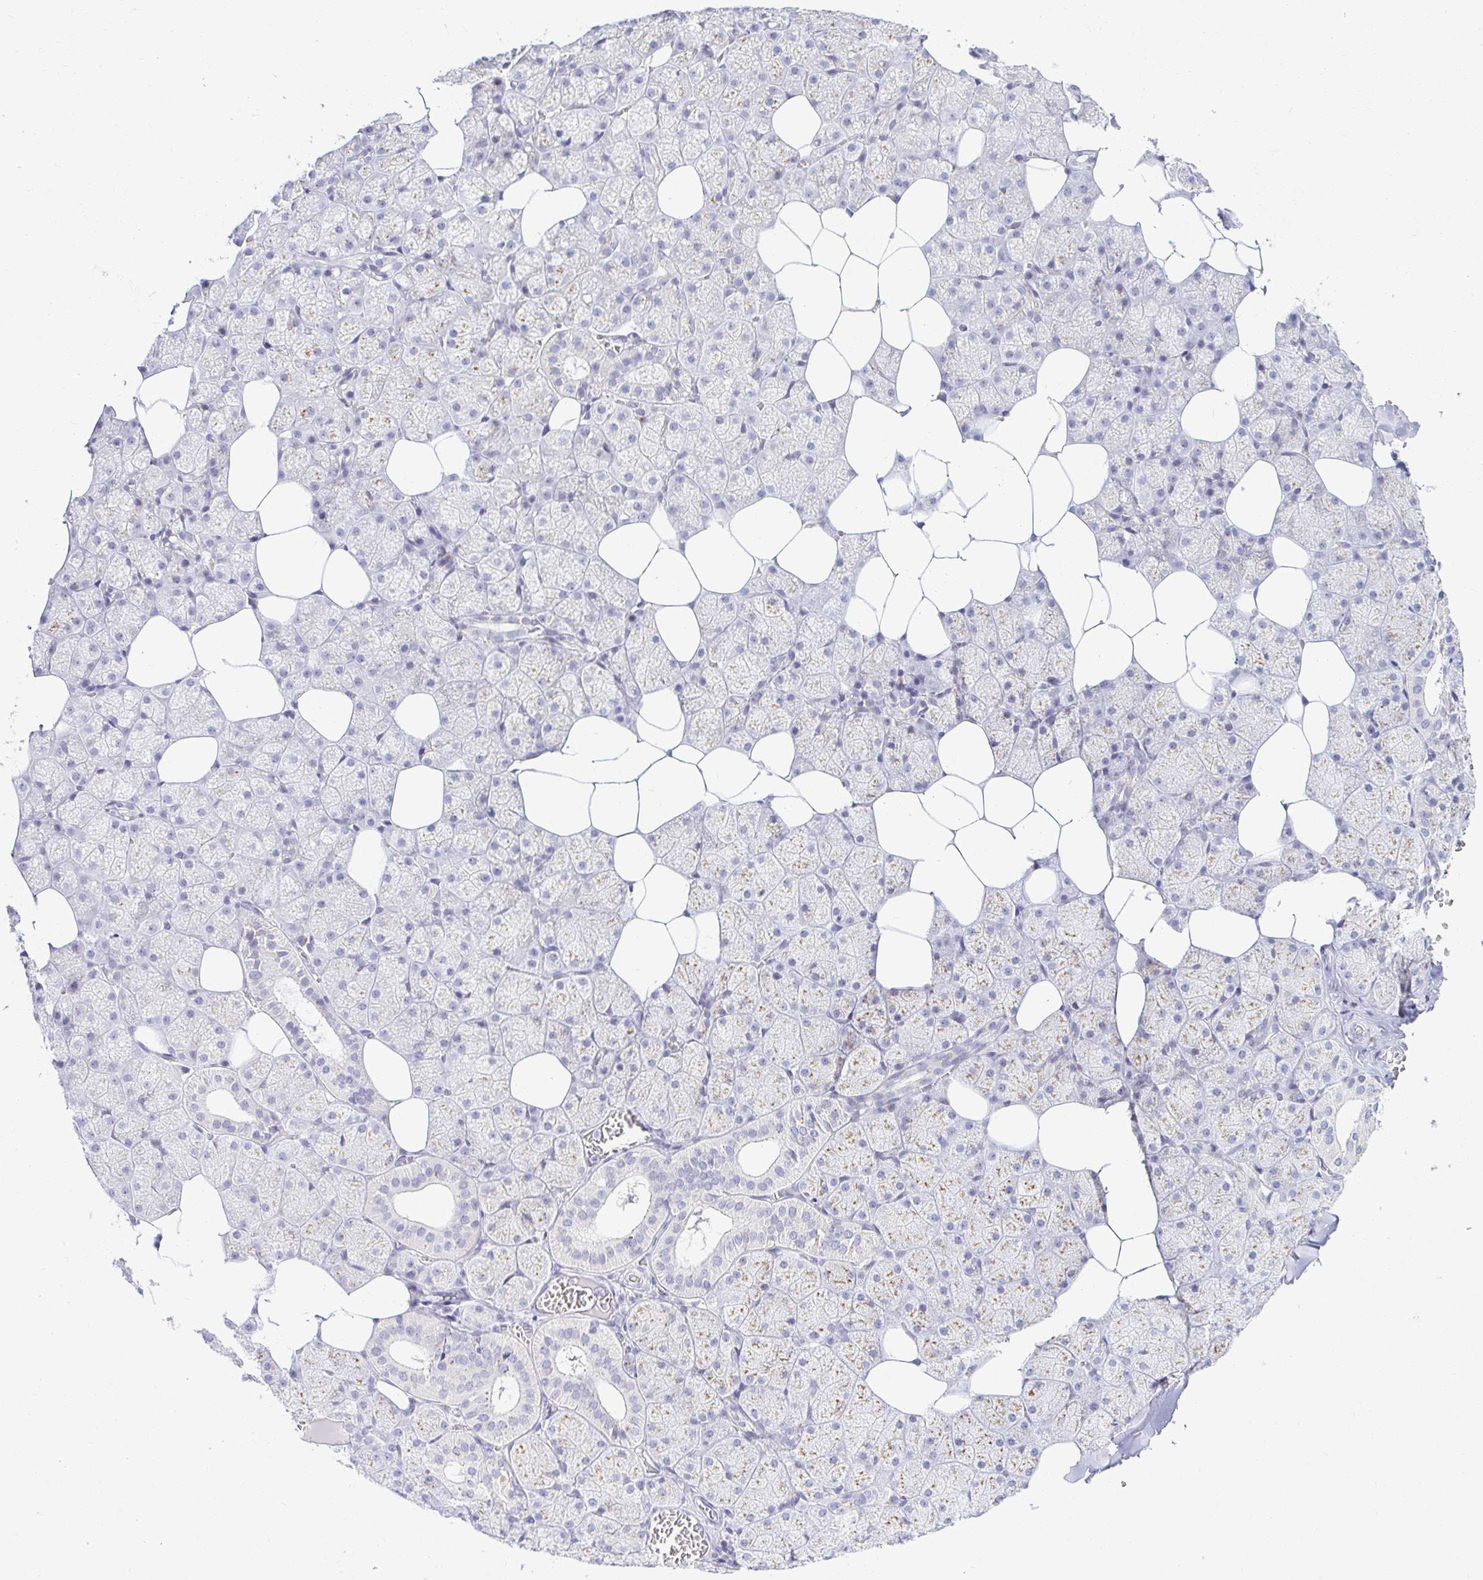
{"staining": {"intensity": "weak", "quantity": "25%-75%", "location": "cytoplasmic/membranous"}, "tissue": "salivary gland", "cell_type": "Glandular cells", "image_type": "normal", "snomed": [{"axis": "morphology", "description": "Normal tissue, NOS"}, {"axis": "topography", "description": "Salivary gland"}, {"axis": "topography", "description": "Peripheral nerve tissue"}], "caption": "This is a histology image of immunohistochemistry staining of benign salivary gland, which shows weak positivity in the cytoplasmic/membranous of glandular cells.", "gene": "OR51D1", "patient": {"sex": "male", "age": 38}}